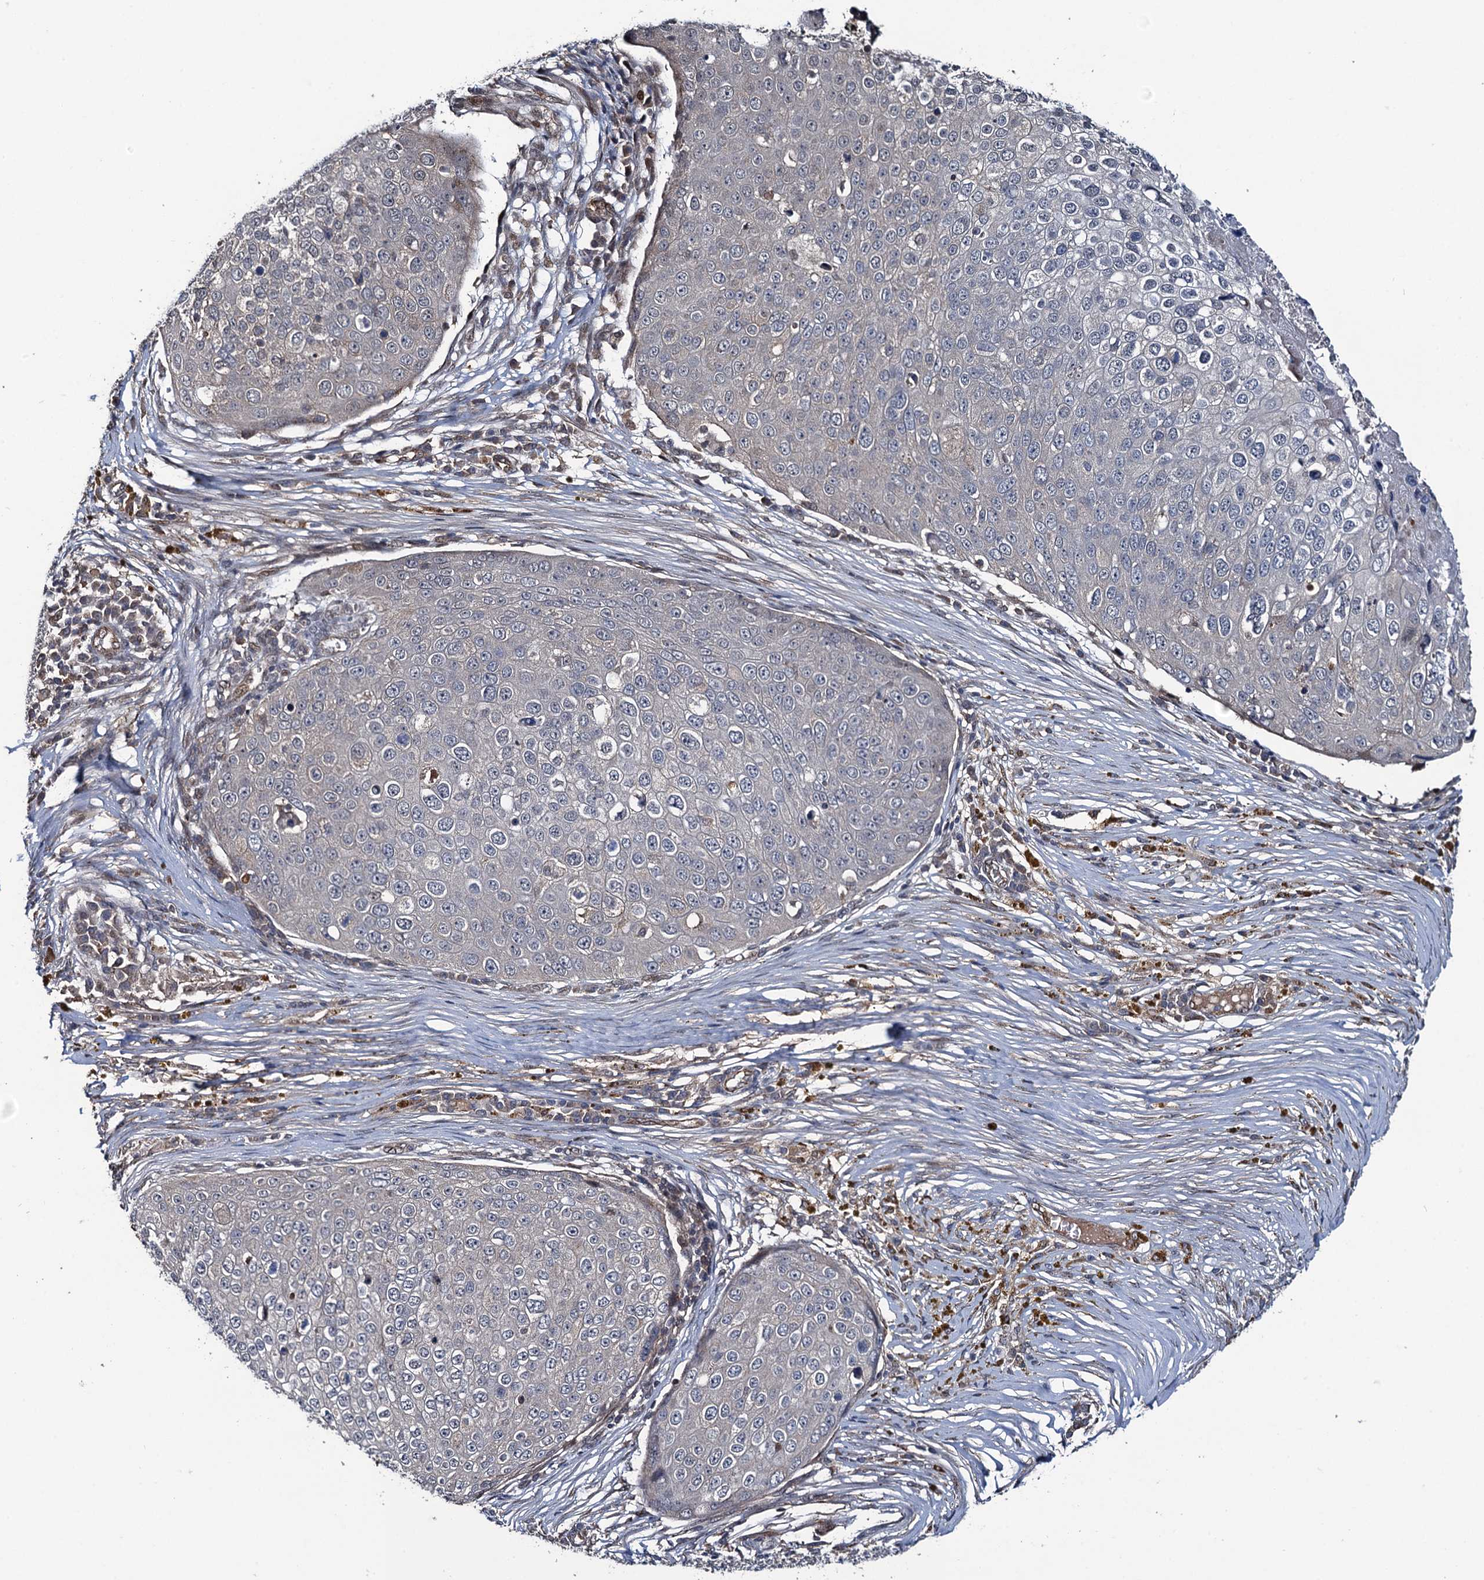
{"staining": {"intensity": "negative", "quantity": "none", "location": "none"}, "tissue": "skin cancer", "cell_type": "Tumor cells", "image_type": "cancer", "snomed": [{"axis": "morphology", "description": "Squamous cell carcinoma, NOS"}, {"axis": "topography", "description": "Skin"}], "caption": "Tumor cells show no significant protein staining in squamous cell carcinoma (skin).", "gene": "EVX2", "patient": {"sex": "male", "age": 71}}